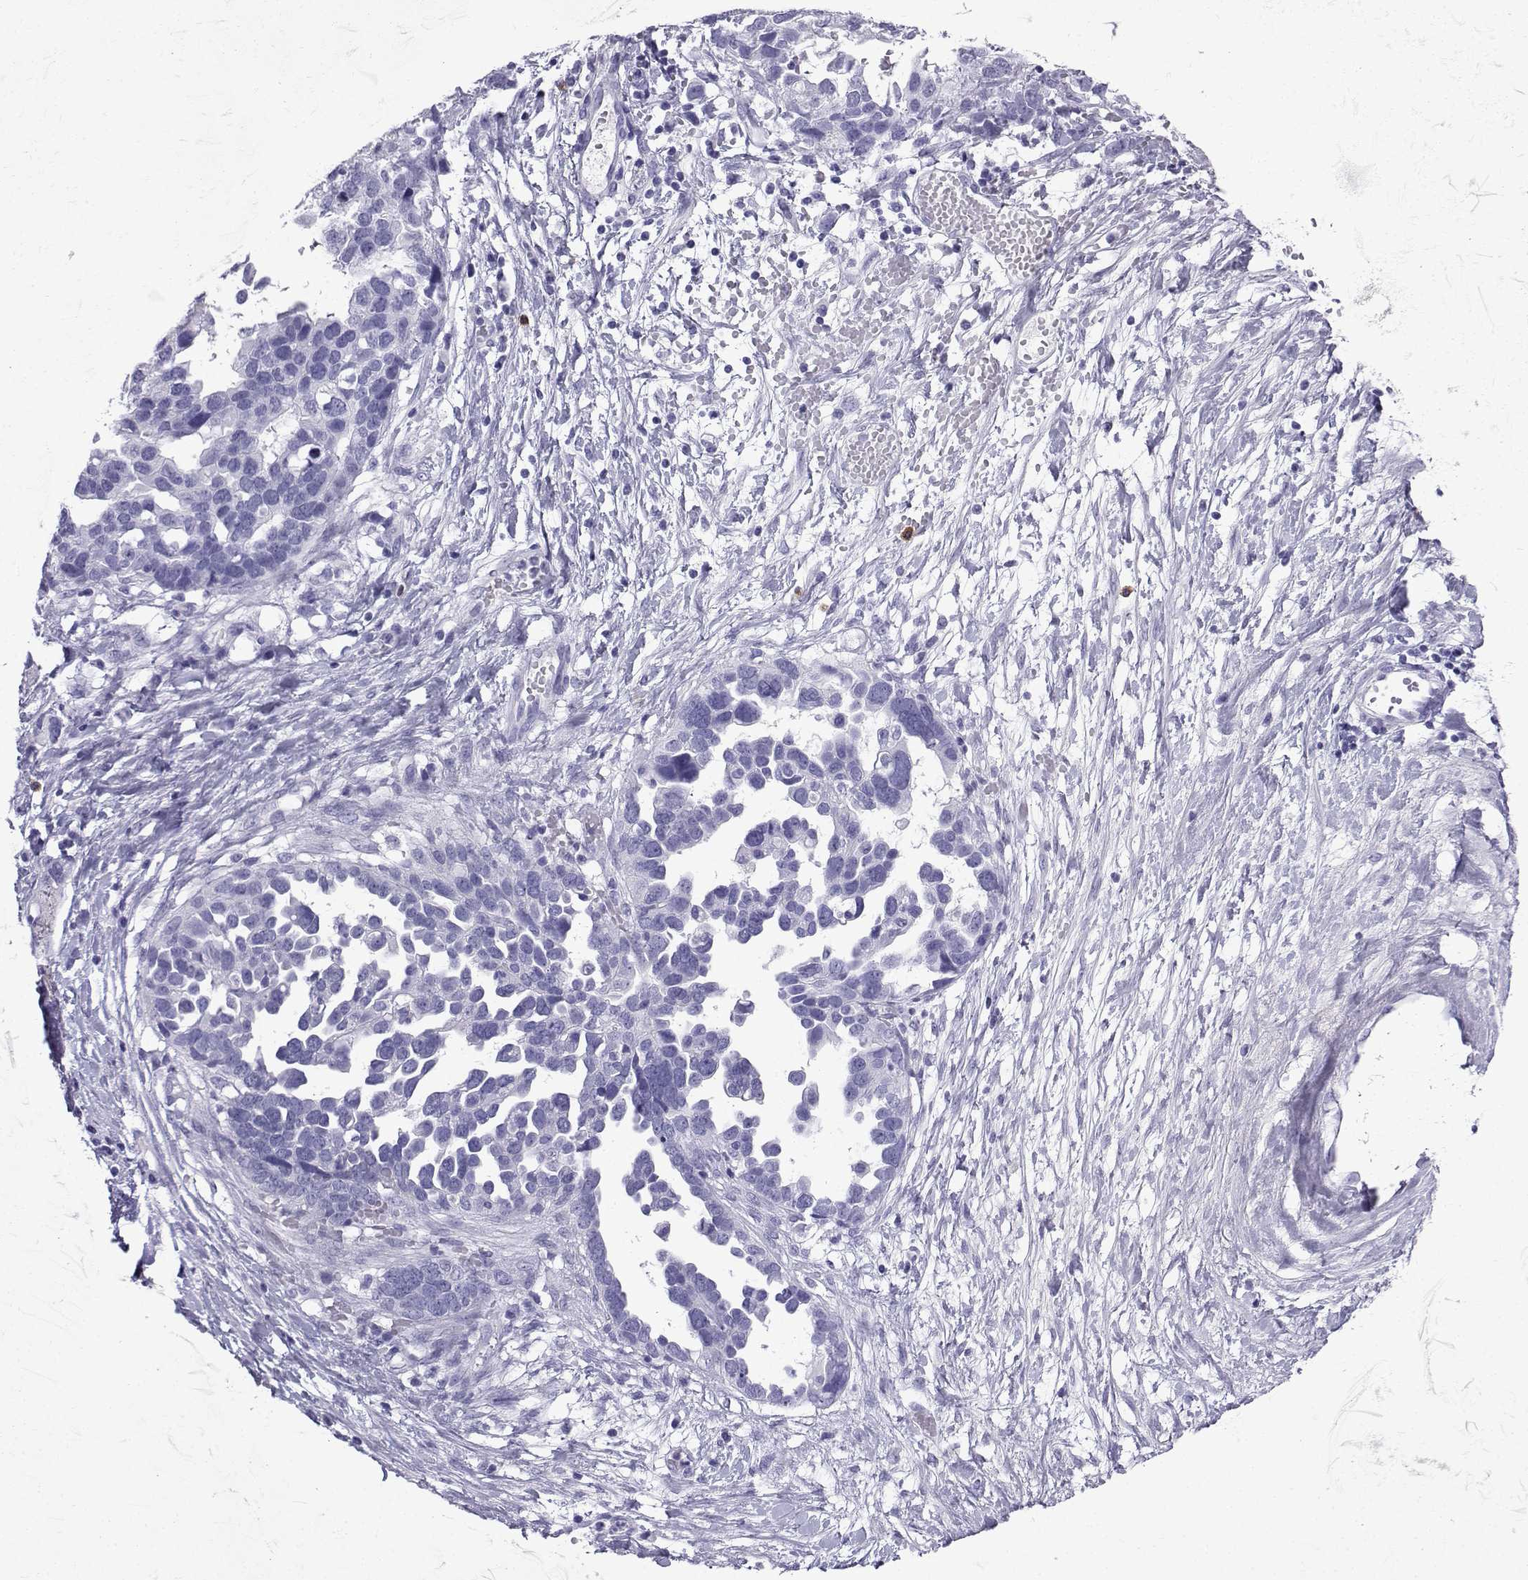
{"staining": {"intensity": "negative", "quantity": "none", "location": "none"}, "tissue": "ovarian cancer", "cell_type": "Tumor cells", "image_type": "cancer", "snomed": [{"axis": "morphology", "description": "Cystadenocarcinoma, serous, NOS"}, {"axis": "topography", "description": "Ovary"}], "caption": "IHC histopathology image of neoplastic tissue: human serous cystadenocarcinoma (ovarian) stained with DAB demonstrates no significant protein positivity in tumor cells. (DAB immunohistochemistry, high magnification).", "gene": "SLC18A2", "patient": {"sex": "female", "age": 54}}